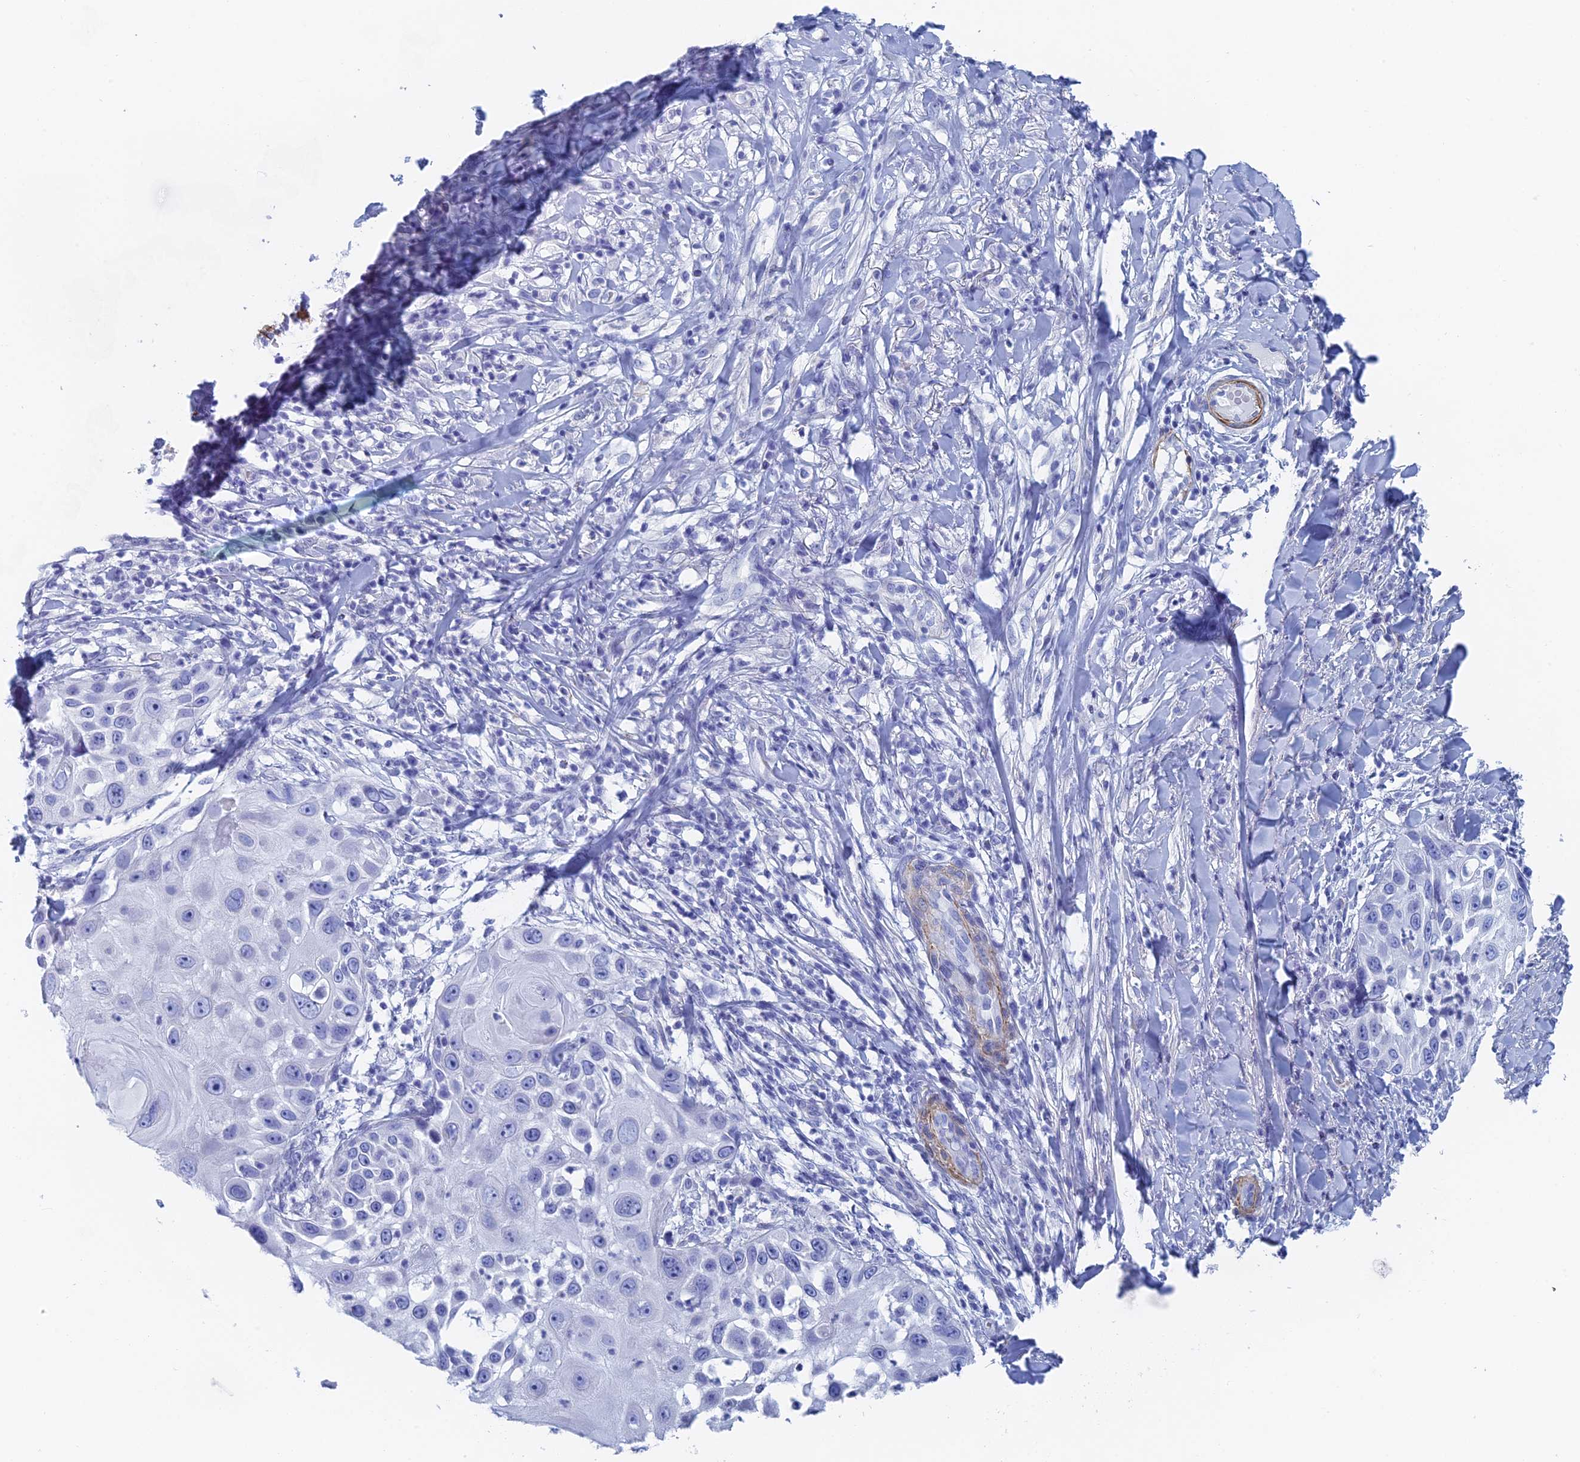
{"staining": {"intensity": "negative", "quantity": "none", "location": "none"}, "tissue": "skin cancer", "cell_type": "Tumor cells", "image_type": "cancer", "snomed": [{"axis": "morphology", "description": "Squamous cell carcinoma, NOS"}, {"axis": "topography", "description": "Skin"}], "caption": "There is no significant staining in tumor cells of skin squamous cell carcinoma.", "gene": "KCNK18", "patient": {"sex": "female", "age": 44}}